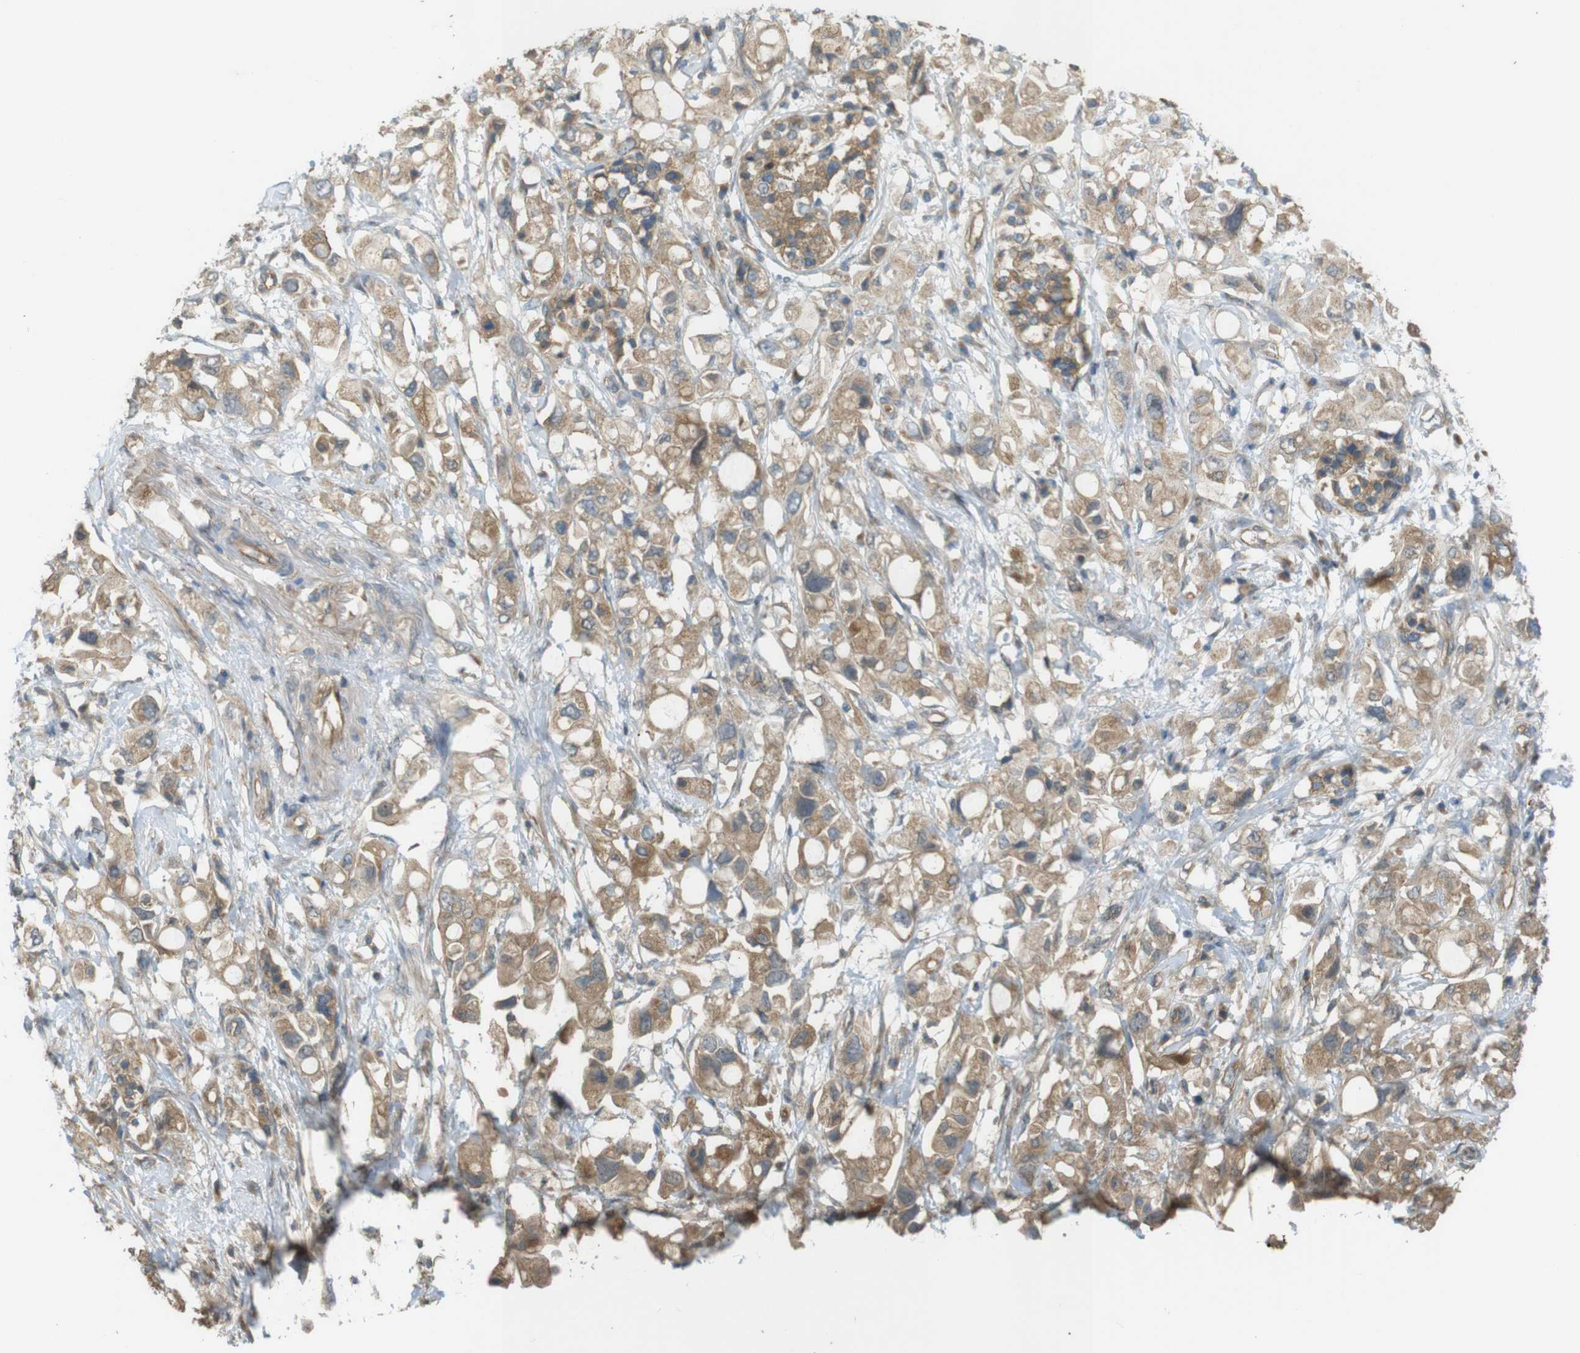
{"staining": {"intensity": "moderate", "quantity": ">75%", "location": "cytoplasmic/membranous"}, "tissue": "pancreatic cancer", "cell_type": "Tumor cells", "image_type": "cancer", "snomed": [{"axis": "morphology", "description": "Adenocarcinoma, NOS"}, {"axis": "topography", "description": "Pancreas"}], "caption": "The image demonstrates immunohistochemical staining of pancreatic cancer. There is moderate cytoplasmic/membranous positivity is identified in about >75% of tumor cells.", "gene": "ZDHHC20", "patient": {"sex": "female", "age": 56}}